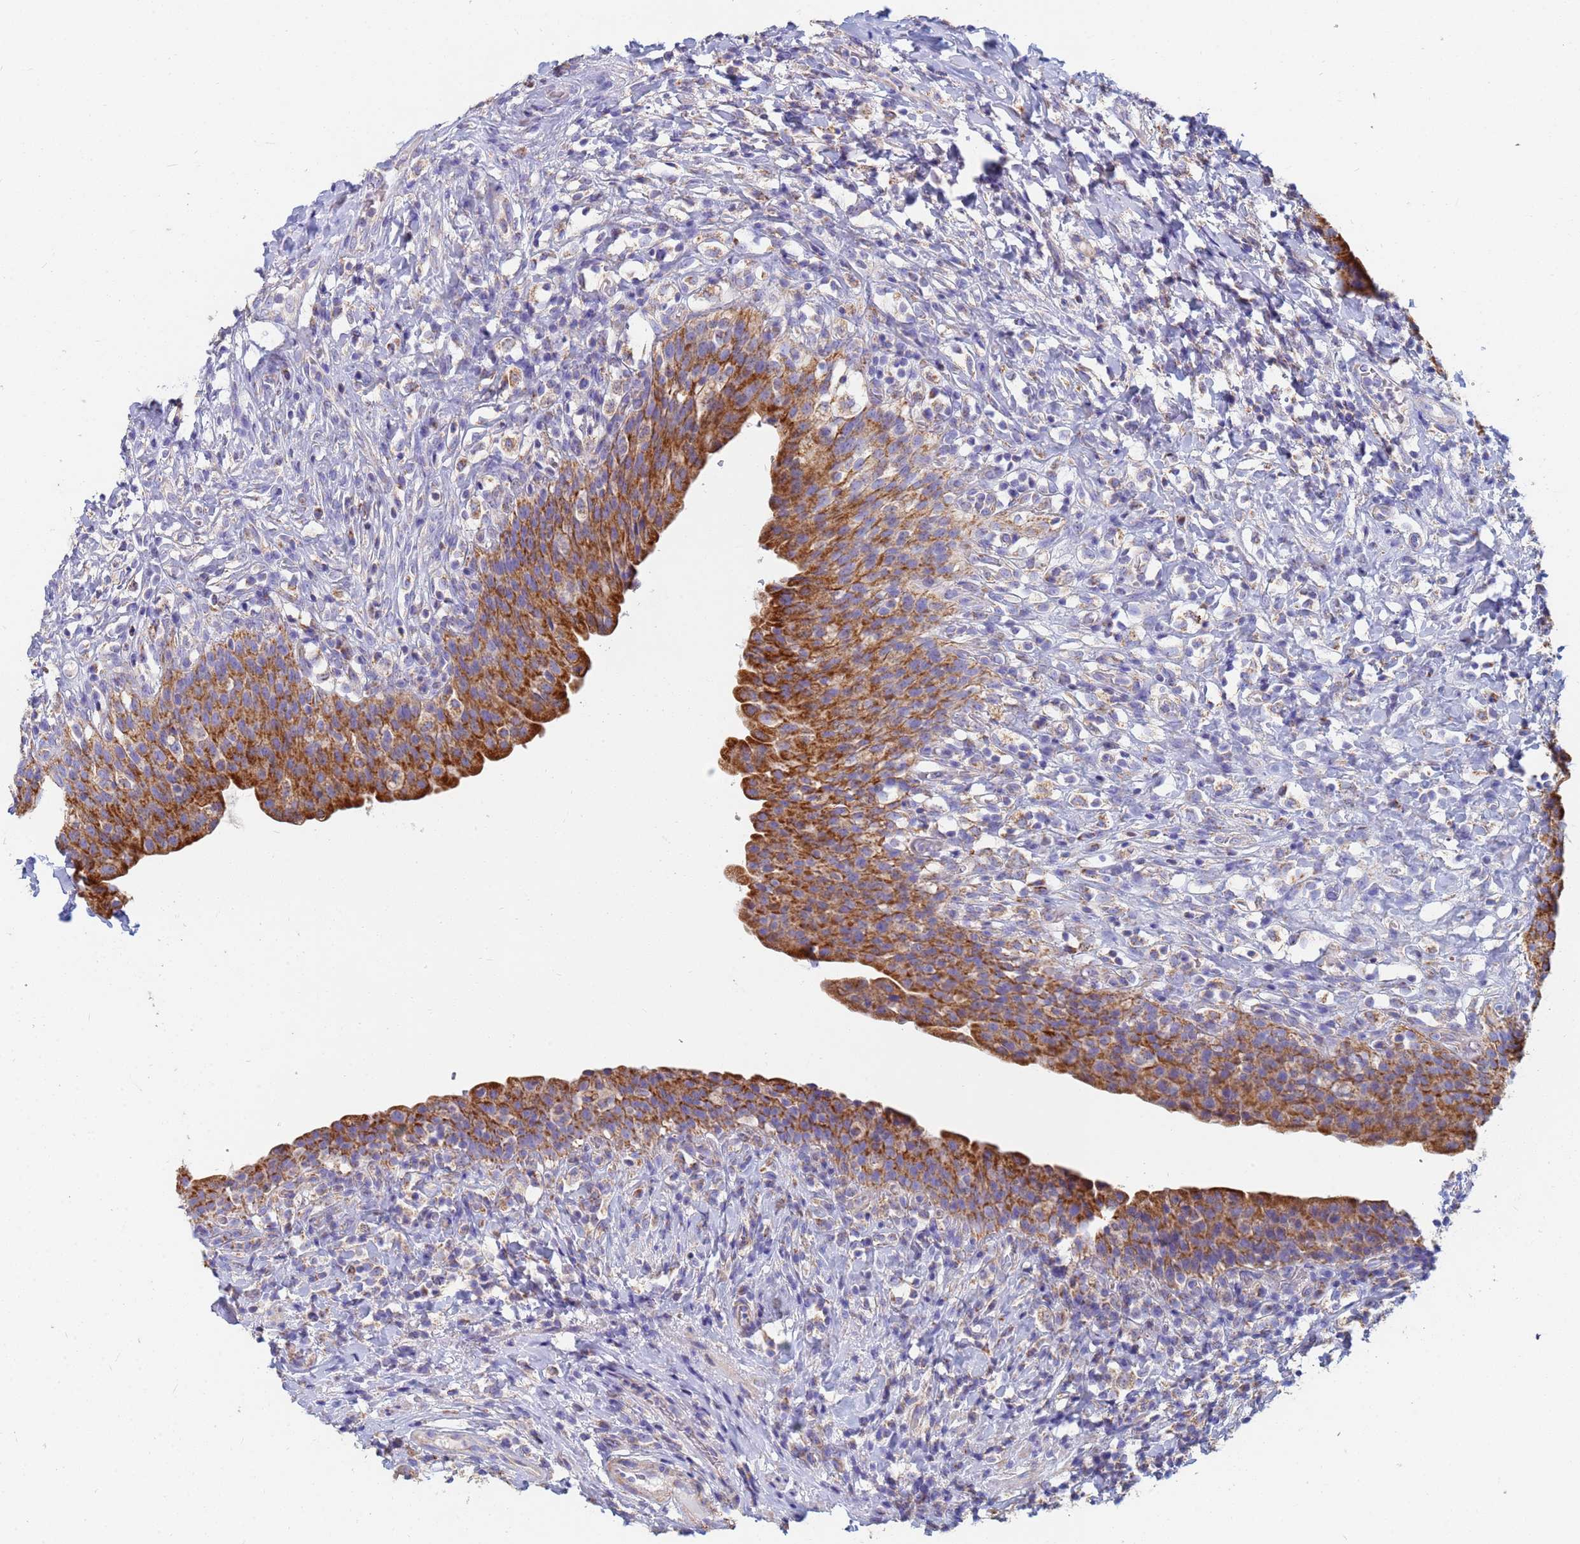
{"staining": {"intensity": "strong", "quantity": ">75%", "location": "cytoplasmic/membranous"}, "tissue": "urinary bladder", "cell_type": "Urothelial cells", "image_type": "normal", "snomed": [{"axis": "morphology", "description": "Normal tissue, NOS"}, {"axis": "morphology", "description": "Inflammation, NOS"}, {"axis": "topography", "description": "Urinary bladder"}], "caption": "Unremarkable urinary bladder was stained to show a protein in brown. There is high levels of strong cytoplasmic/membranous positivity in about >75% of urothelial cells.", "gene": "UQCRHL", "patient": {"sex": "male", "age": 64}}